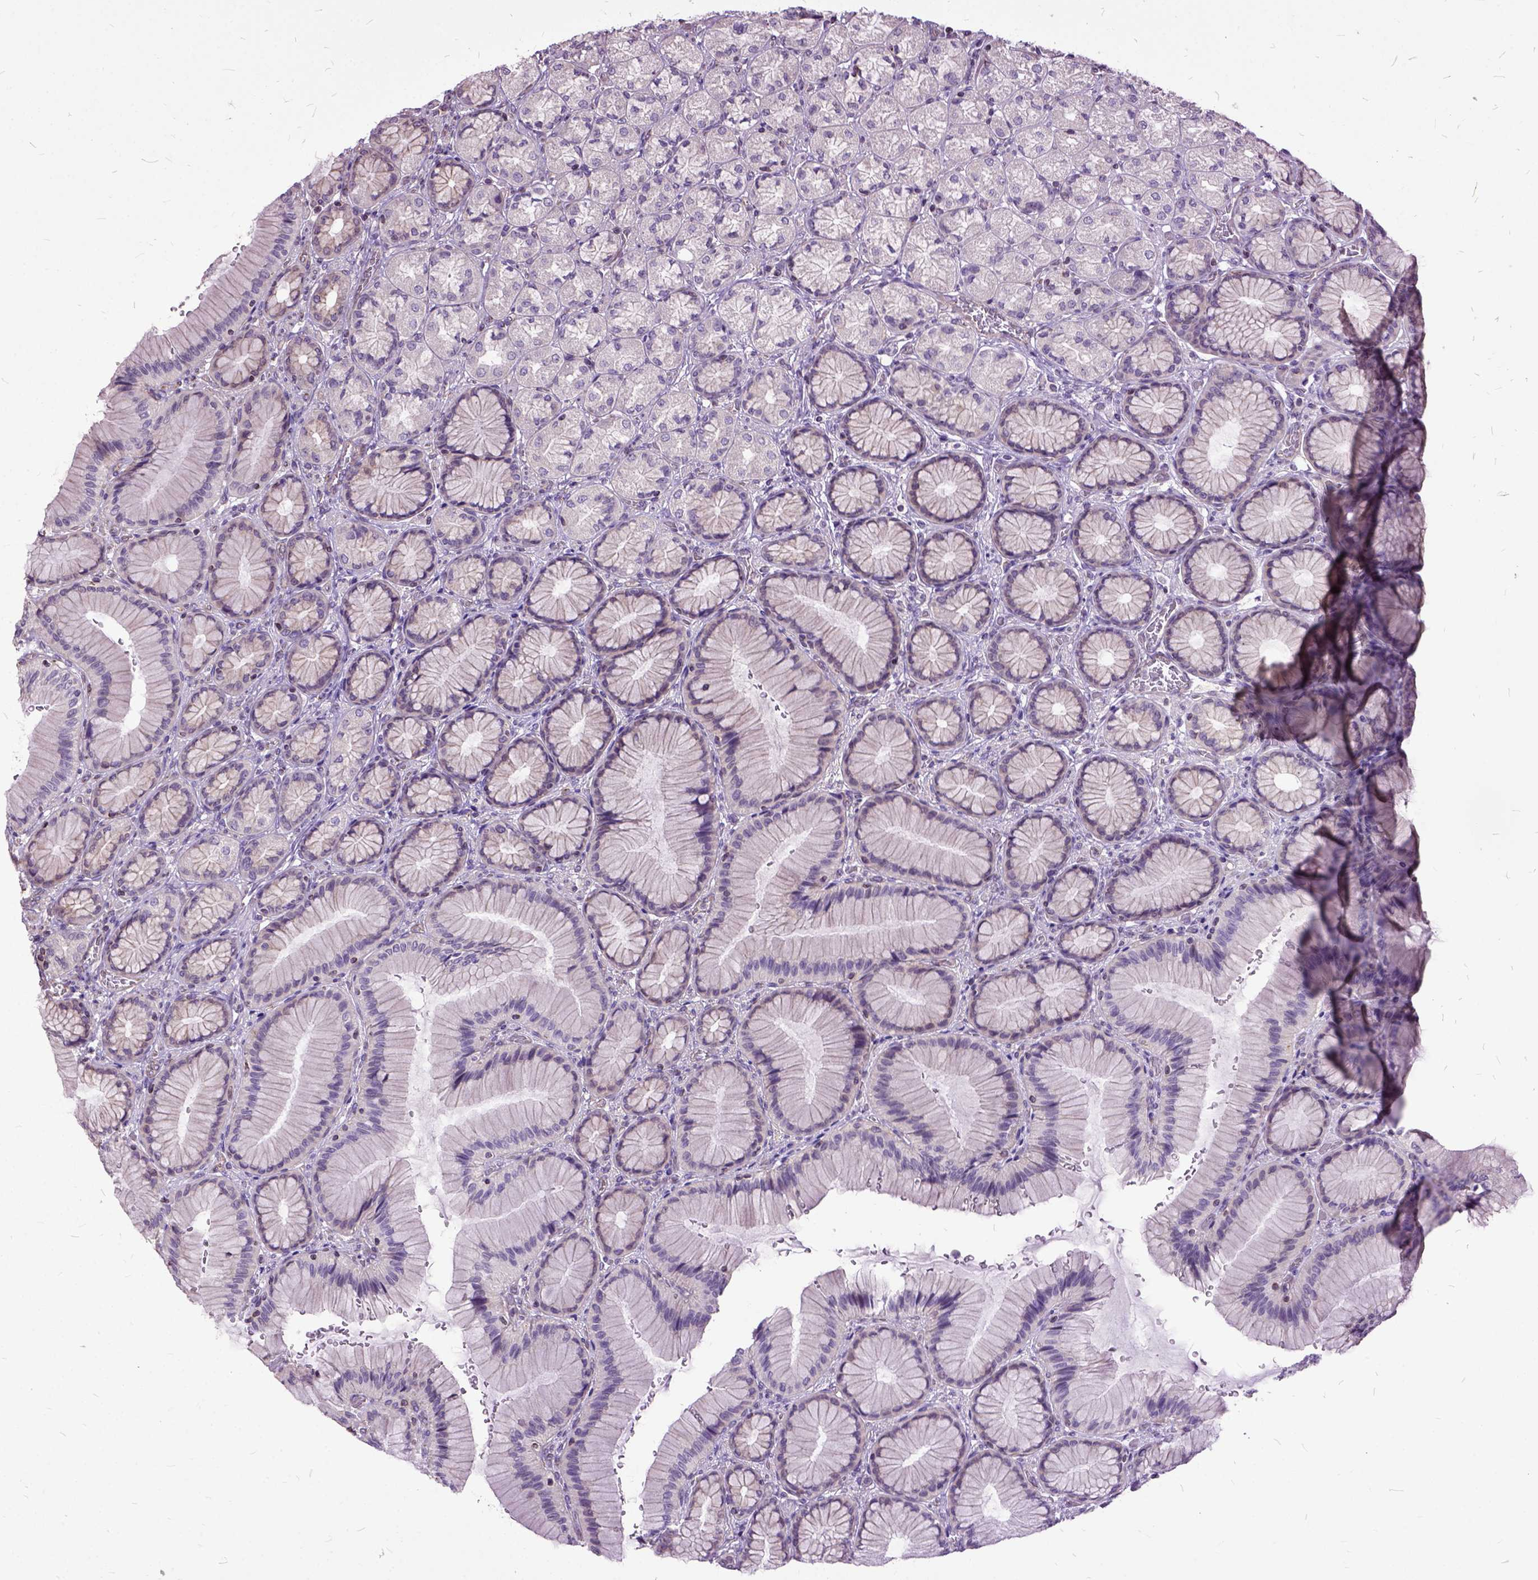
{"staining": {"intensity": "negative", "quantity": "none", "location": "none"}, "tissue": "stomach", "cell_type": "Glandular cells", "image_type": "normal", "snomed": [{"axis": "morphology", "description": "Normal tissue, NOS"}, {"axis": "morphology", "description": "Adenocarcinoma, NOS"}, {"axis": "morphology", "description": "Adenocarcinoma, High grade"}, {"axis": "topography", "description": "Stomach, upper"}, {"axis": "topography", "description": "Stomach"}], "caption": "Immunohistochemistry of benign stomach reveals no expression in glandular cells. (DAB IHC, high magnification).", "gene": "AREG", "patient": {"sex": "female", "age": 65}}